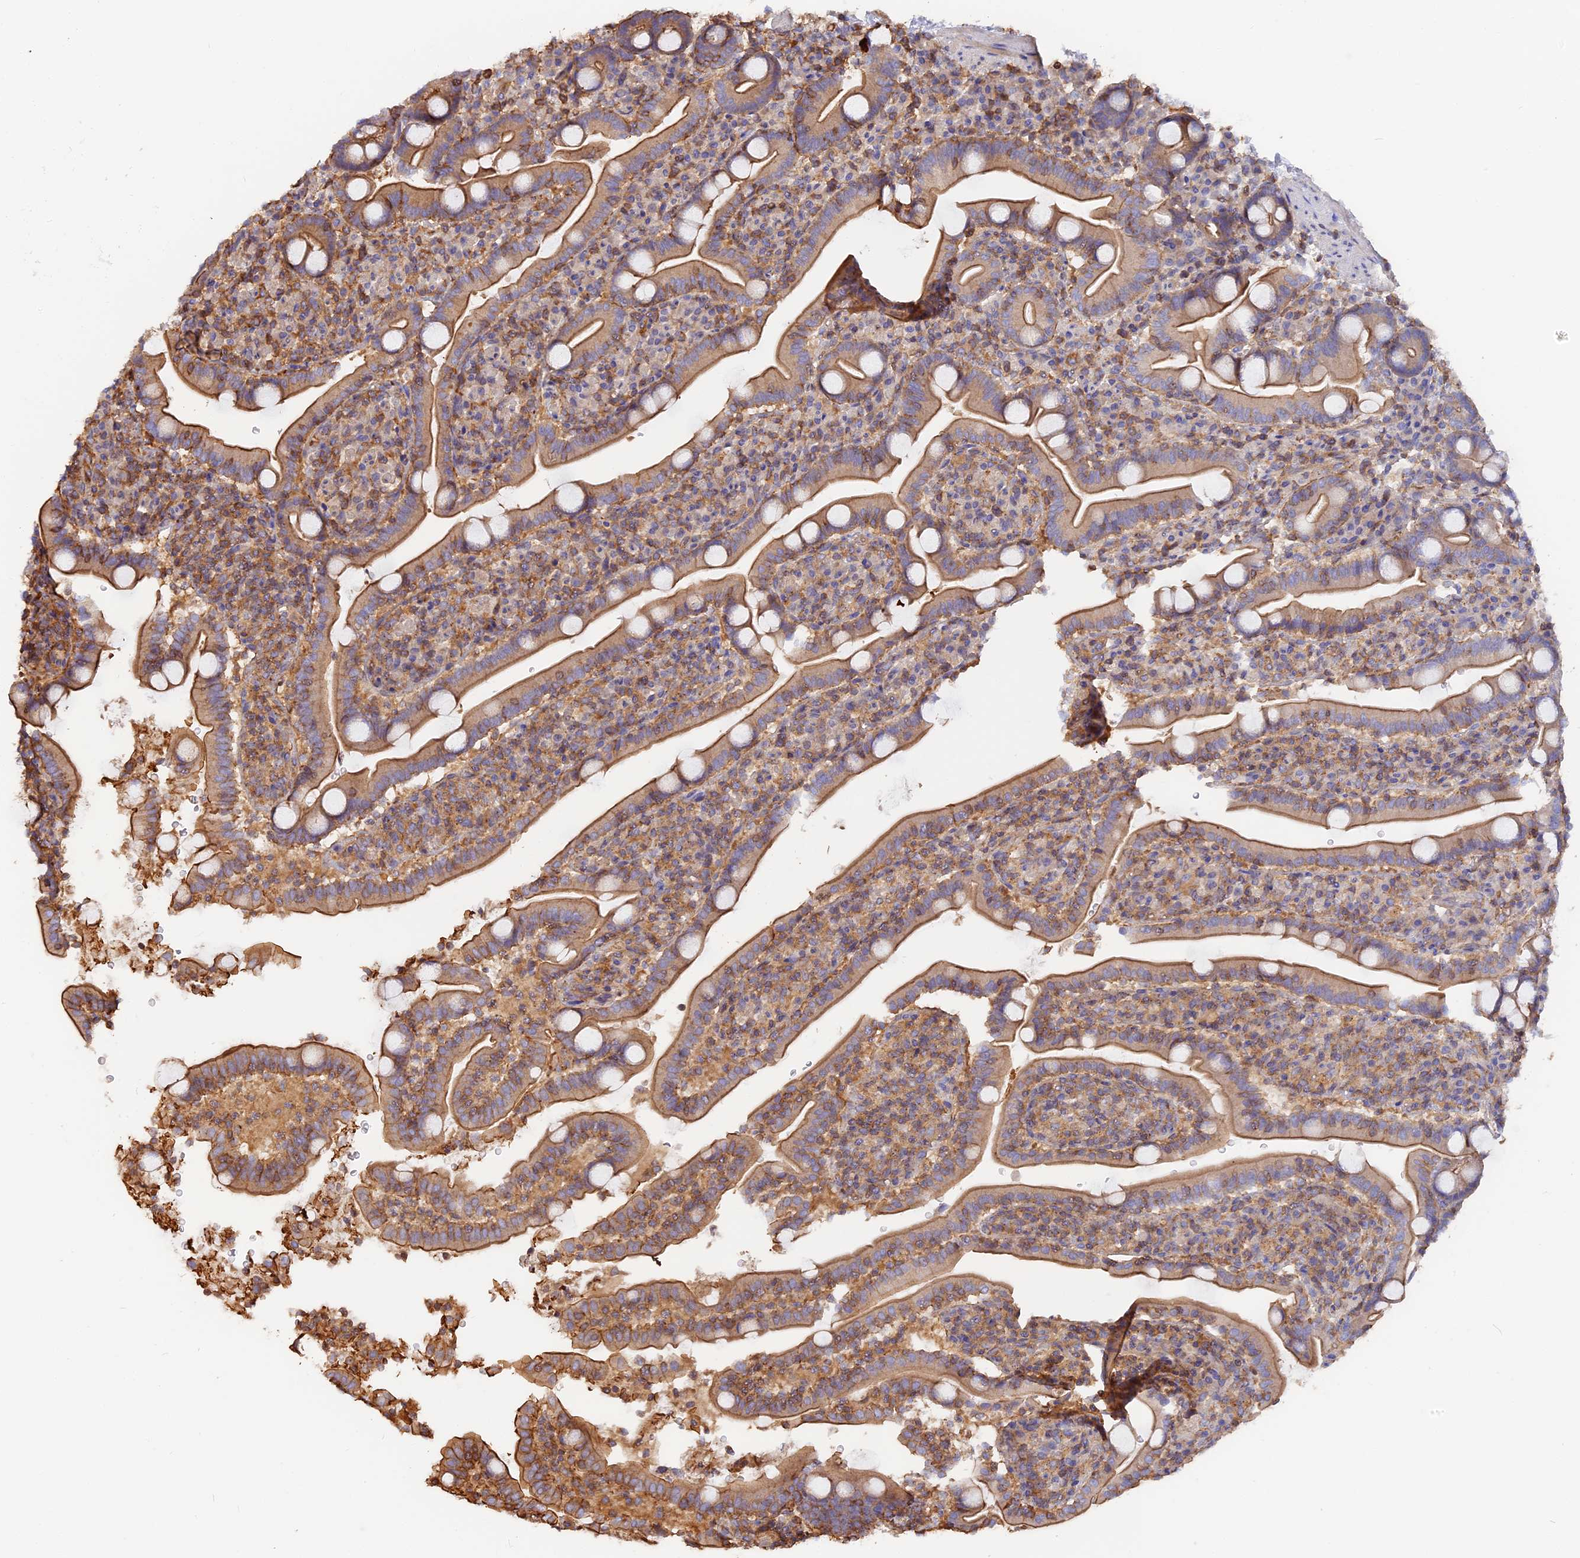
{"staining": {"intensity": "moderate", "quantity": ">75%", "location": "cytoplasmic/membranous"}, "tissue": "duodenum", "cell_type": "Glandular cells", "image_type": "normal", "snomed": [{"axis": "morphology", "description": "Normal tissue, NOS"}, {"axis": "topography", "description": "Duodenum"}], "caption": "DAB (3,3'-diaminobenzidine) immunohistochemical staining of unremarkable duodenum demonstrates moderate cytoplasmic/membranous protein staining in about >75% of glandular cells. (brown staining indicates protein expression, while blue staining denotes nuclei).", "gene": "VPS18", "patient": {"sex": "male", "age": 35}}